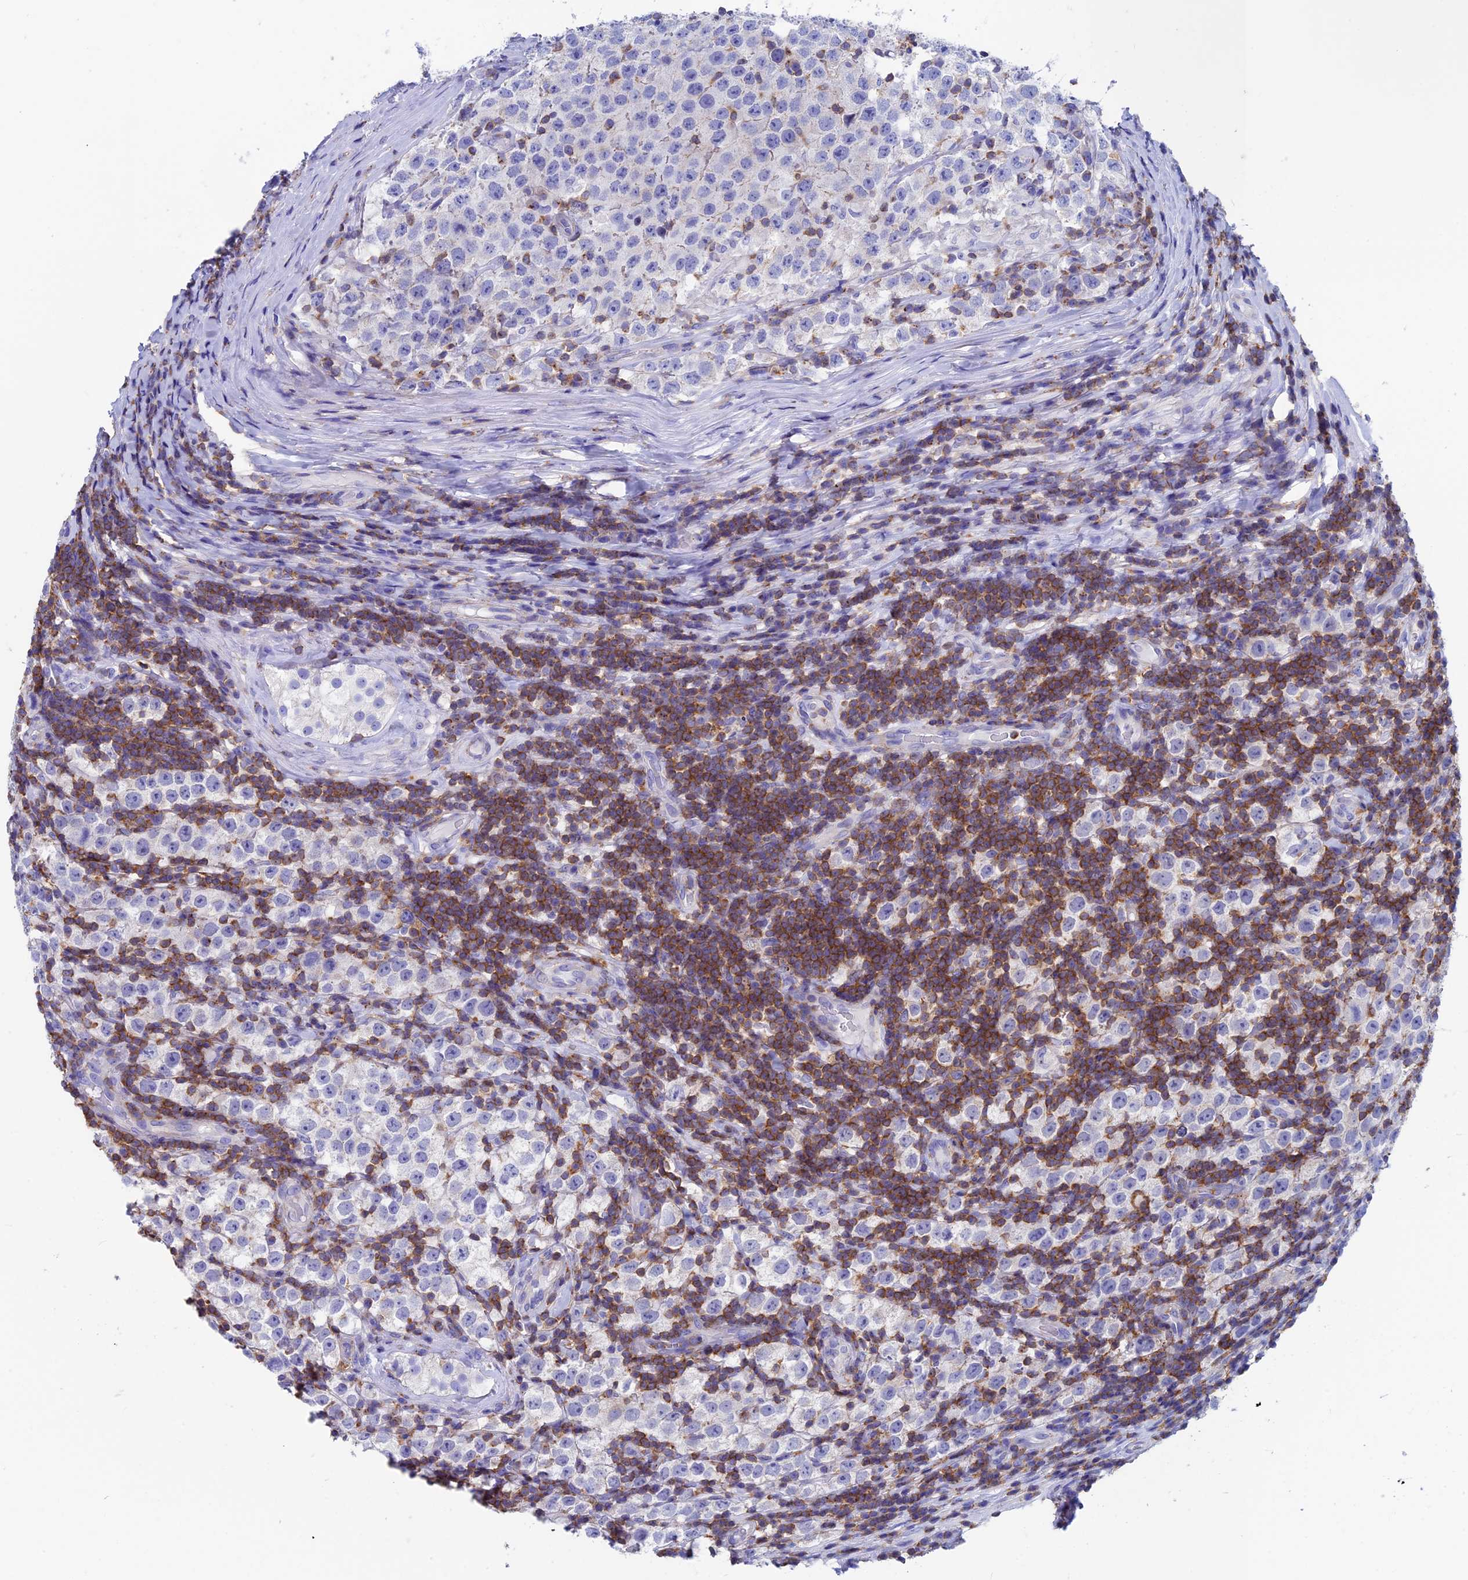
{"staining": {"intensity": "negative", "quantity": "none", "location": "none"}, "tissue": "testis cancer", "cell_type": "Tumor cells", "image_type": "cancer", "snomed": [{"axis": "morphology", "description": "Normal tissue, NOS"}, {"axis": "morphology", "description": "Urothelial carcinoma, High grade"}, {"axis": "morphology", "description": "Seminoma, NOS"}, {"axis": "morphology", "description": "Carcinoma, Embryonal, NOS"}, {"axis": "topography", "description": "Urinary bladder"}, {"axis": "topography", "description": "Testis"}], "caption": "There is no significant staining in tumor cells of seminoma (testis).", "gene": "SEPTIN1", "patient": {"sex": "male", "age": 41}}